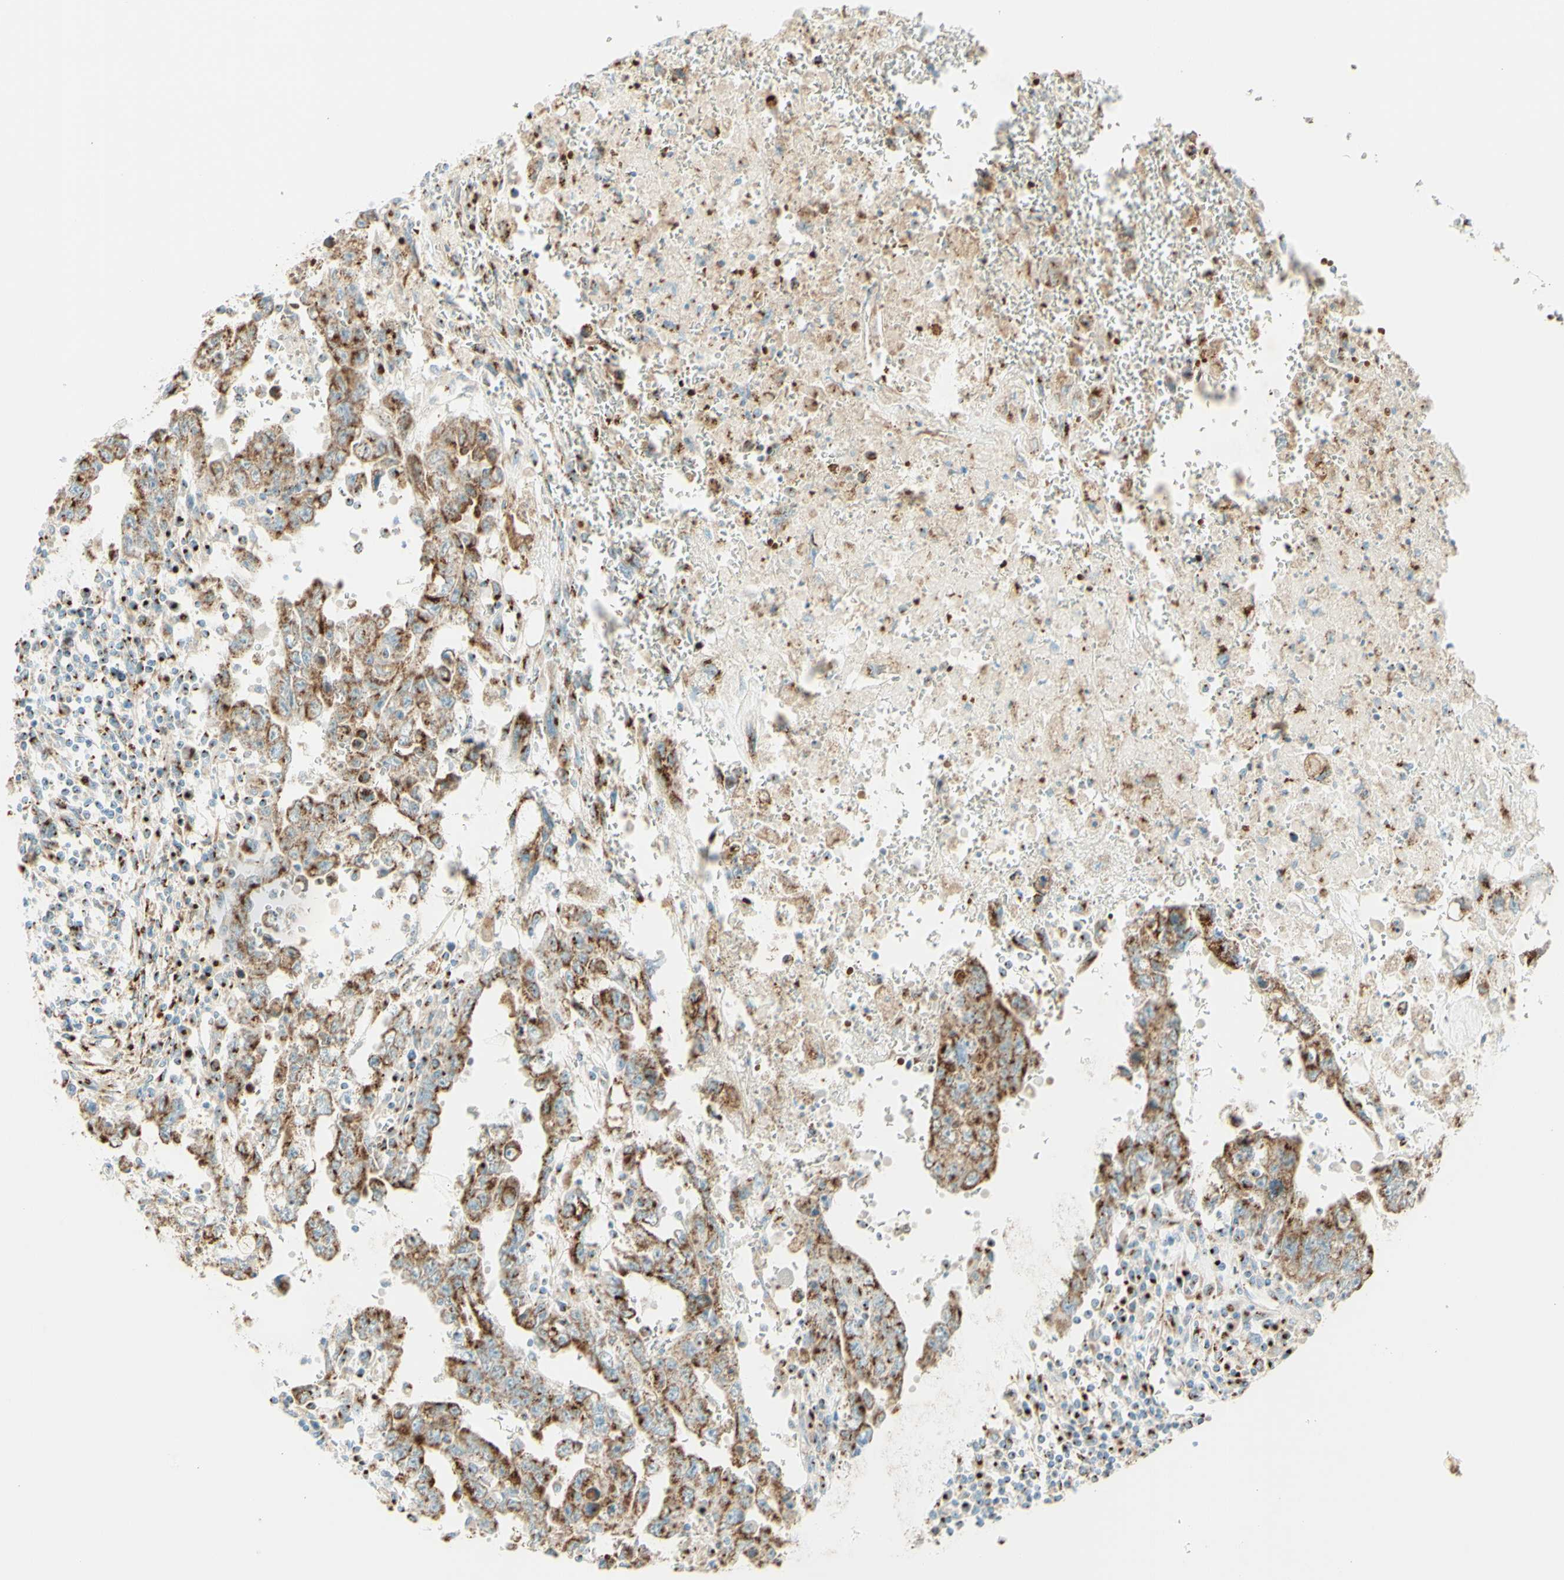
{"staining": {"intensity": "strong", "quantity": ">75%", "location": "cytoplasmic/membranous"}, "tissue": "testis cancer", "cell_type": "Tumor cells", "image_type": "cancer", "snomed": [{"axis": "morphology", "description": "Carcinoma, Embryonal, NOS"}, {"axis": "topography", "description": "Testis"}], "caption": "Human testis embryonal carcinoma stained with a protein marker shows strong staining in tumor cells.", "gene": "GOLGB1", "patient": {"sex": "male", "age": 28}}